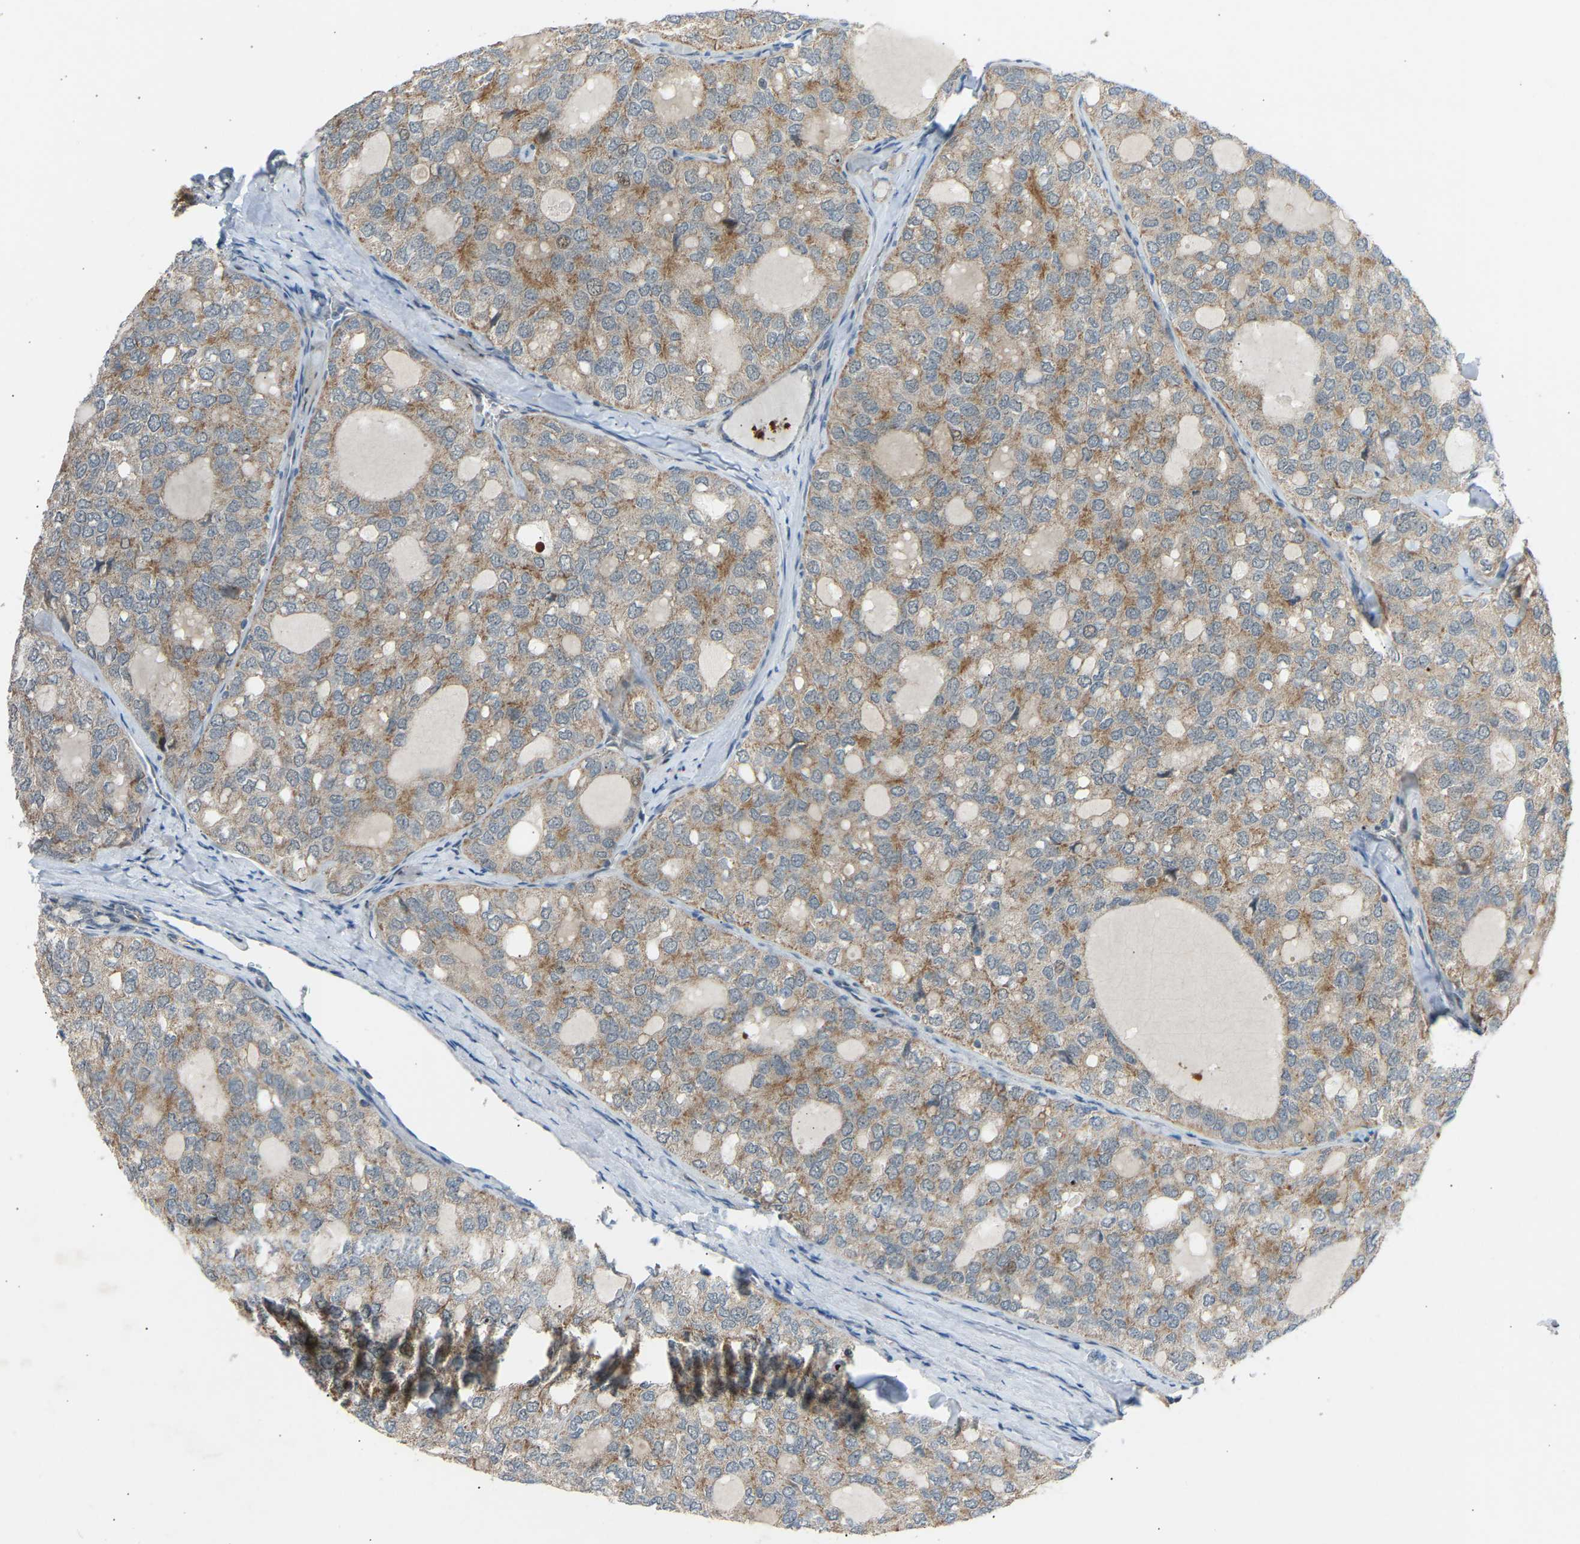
{"staining": {"intensity": "moderate", "quantity": "25%-75%", "location": "cytoplasmic/membranous"}, "tissue": "thyroid cancer", "cell_type": "Tumor cells", "image_type": "cancer", "snomed": [{"axis": "morphology", "description": "Follicular adenoma carcinoma, NOS"}, {"axis": "topography", "description": "Thyroid gland"}], "caption": "Immunohistochemical staining of thyroid cancer (follicular adenoma carcinoma) exhibits medium levels of moderate cytoplasmic/membranous expression in about 25%-75% of tumor cells. (DAB IHC with brightfield microscopy, high magnification).", "gene": "VPS41", "patient": {"sex": "male", "age": 75}}